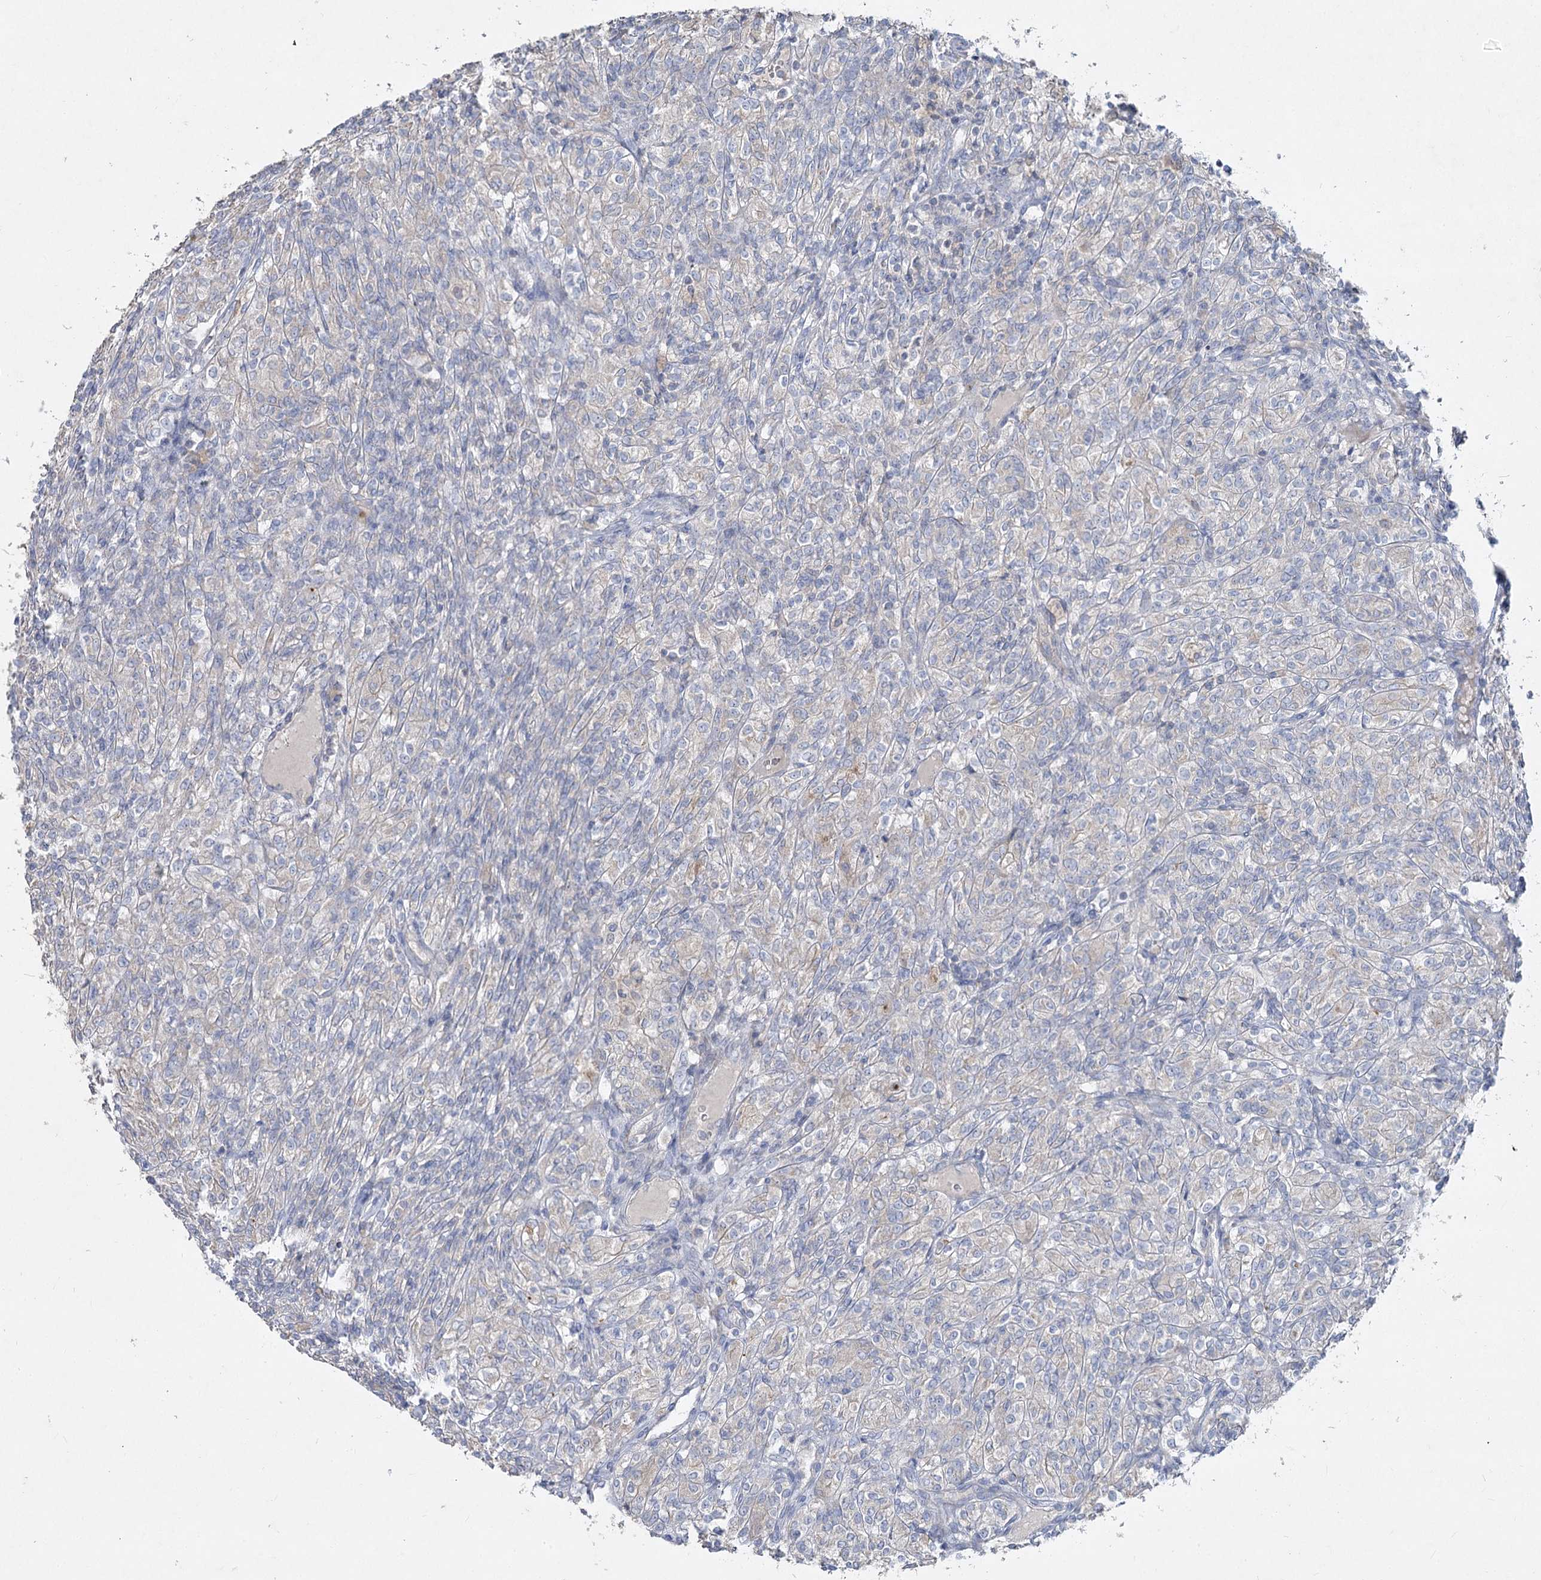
{"staining": {"intensity": "negative", "quantity": "none", "location": "none"}, "tissue": "renal cancer", "cell_type": "Tumor cells", "image_type": "cancer", "snomed": [{"axis": "morphology", "description": "Adenocarcinoma, NOS"}, {"axis": "topography", "description": "Kidney"}], "caption": "An immunohistochemistry photomicrograph of renal cancer (adenocarcinoma) is shown. There is no staining in tumor cells of renal cancer (adenocarcinoma).", "gene": "TMEM187", "patient": {"sex": "male", "age": 77}}